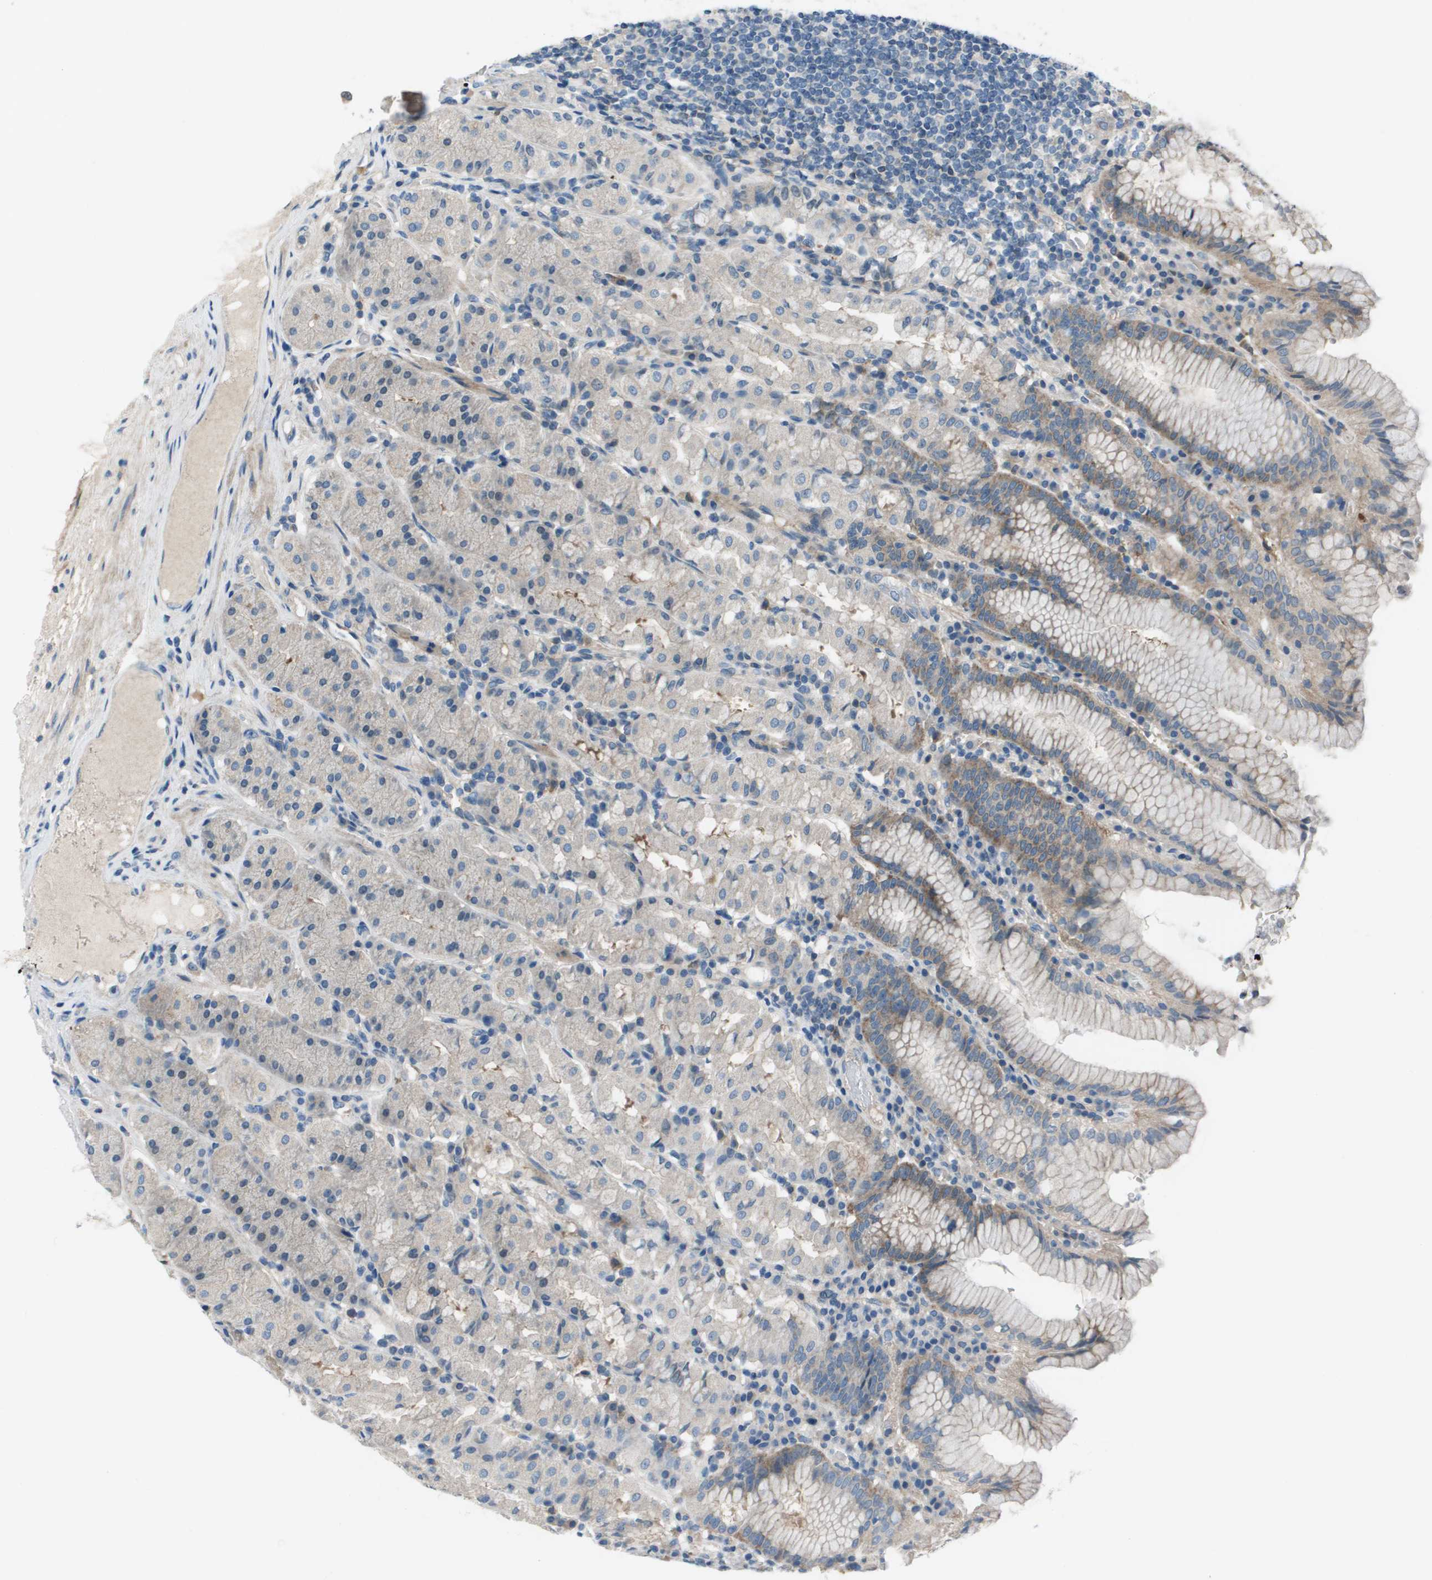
{"staining": {"intensity": "moderate", "quantity": "<25%", "location": "cytoplasmic/membranous"}, "tissue": "stomach", "cell_type": "Glandular cells", "image_type": "normal", "snomed": [{"axis": "morphology", "description": "Normal tissue, NOS"}, {"axis": "topography", "description": "Stomach"}, {"axis": "topography", "description": "Stomach, lower"}], "caption": "IHC (DAB) staining of unremarkable human stomach reveals moderate cytoplasmic/membranous protein expression in approximately <25% of glandular cells. (DAB (3,3'-diaminobenzidine) IHC, brown staining for protein, blue staining for nuclei).", "gene": "PCOLCE", "patient": {"sex": "female", "age": 56}}